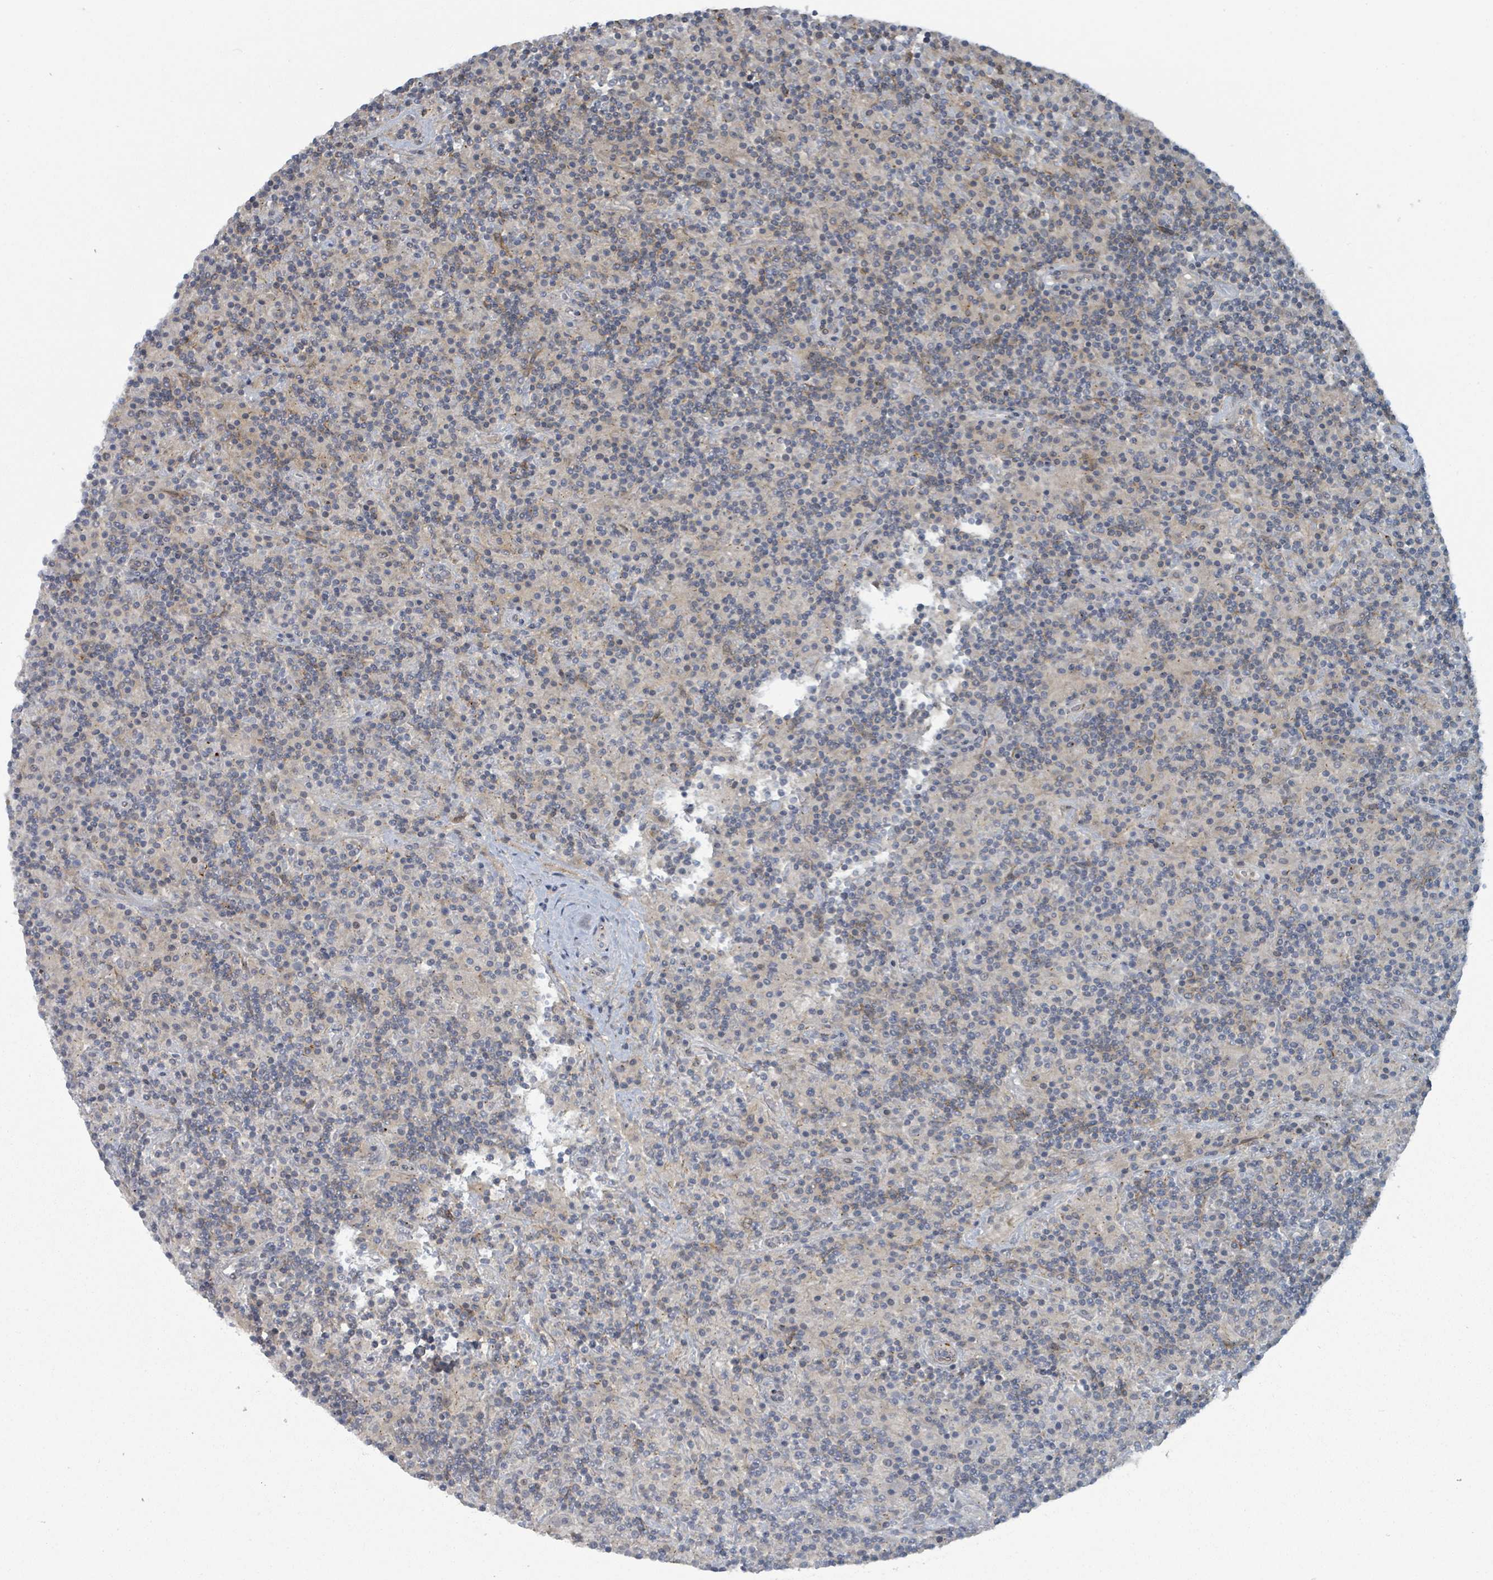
{"staining": {"intensity": "weak", "quantity": "<25%", "location": "nuclear"}, "tissue": "lymphoma", "cell_type": "Tumor cells", "image_type": "cancer", "snomed": [{"axis": "morphology", "description": "Hodgkin's disease, NOS"}, {"axis": "topography", "description": "Lymph node"}], "caption": "IHC of human Hodgkin's disease reveals no staining in tumor cells.", "gene": "COL5A3", "patient": {"sex": "male", "age": 70}}